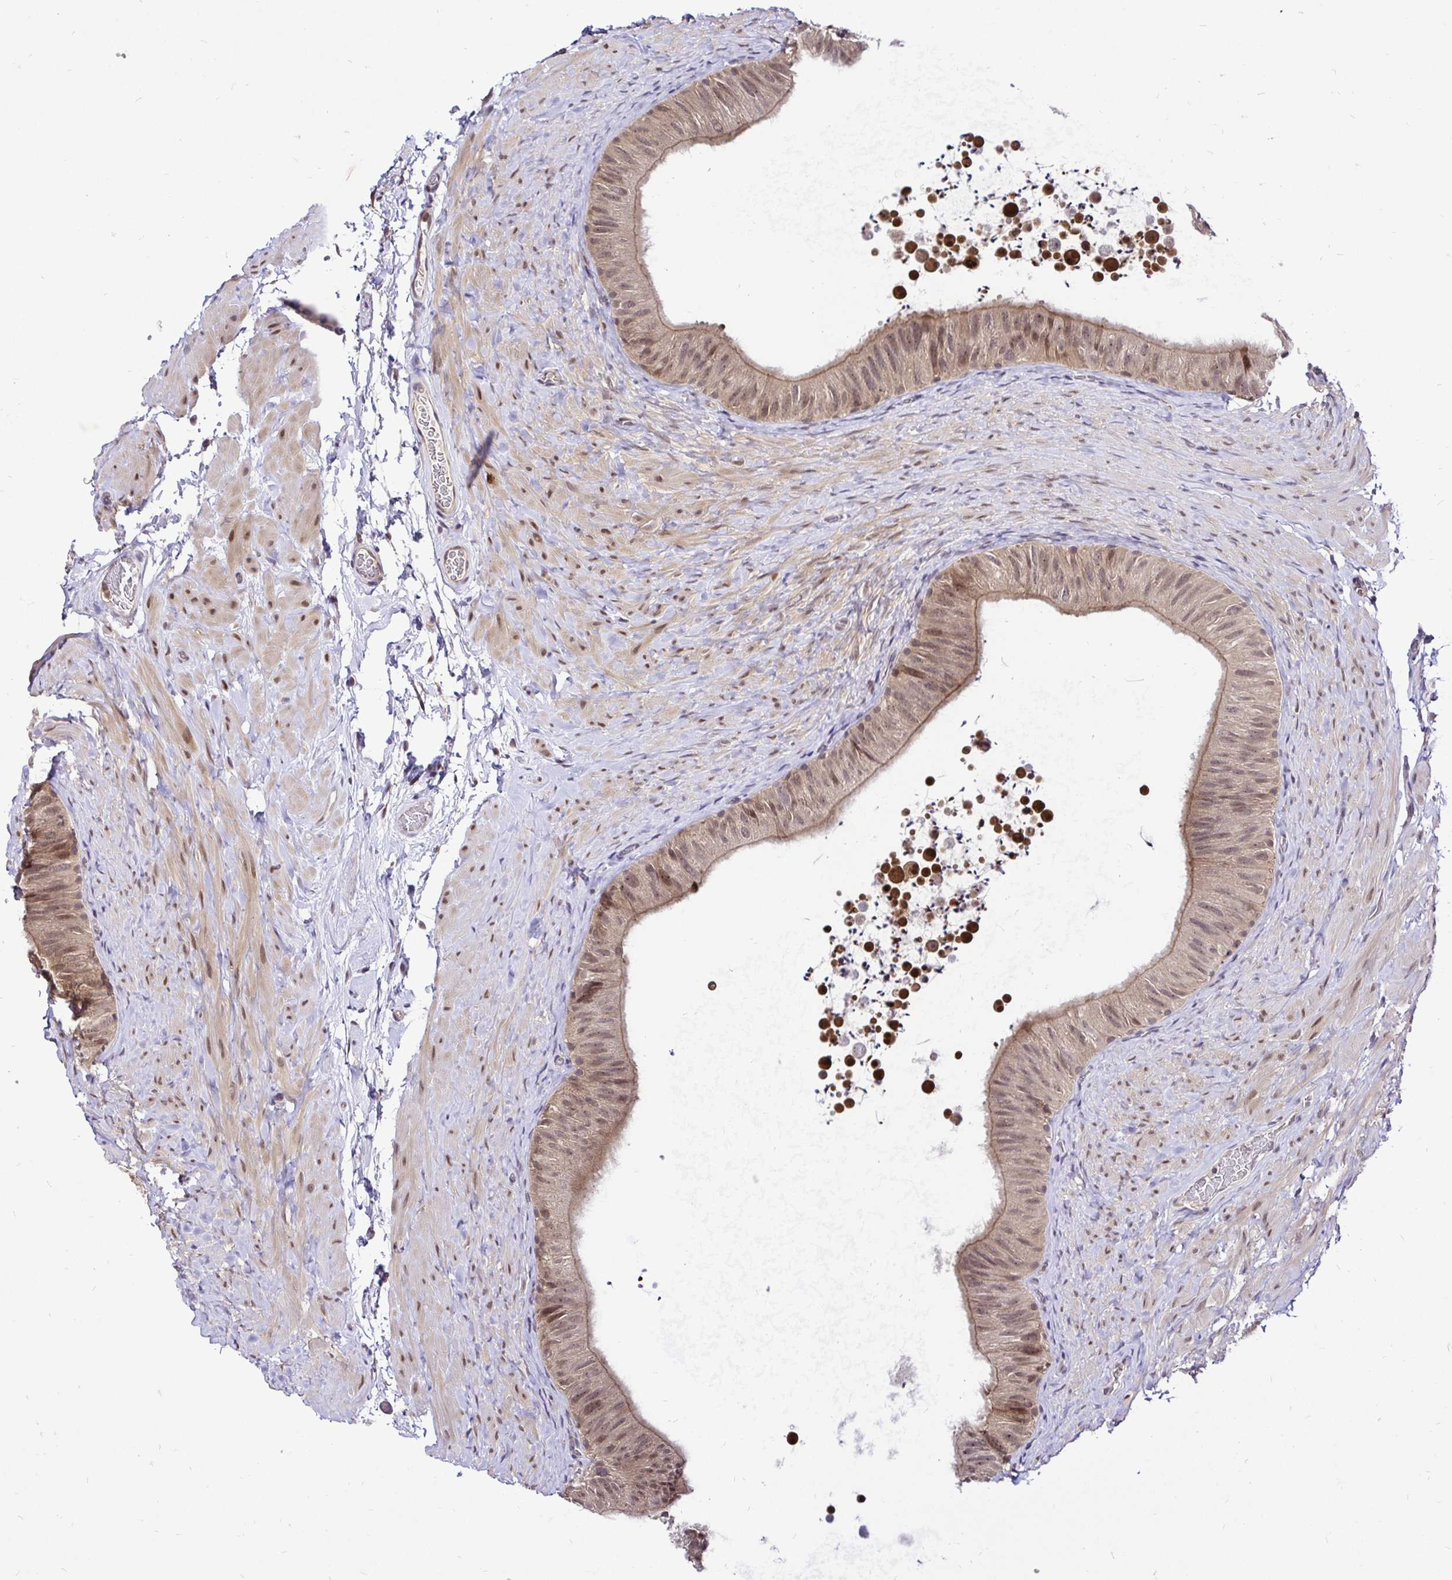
{"staining": {"intensity": "weak", "quantity": "25%-75%", "location": "nuclear"}, "tissue": "epididymis", "cell_type": "Glandular cells", "image_type": "normal", "snomed": [{"axis": "morphology", "description": "Normal tissue, NOS"}, {"axis": "topography", "description": "Epididymis, spermatic cord, NOS"}, {"axis": "topography", "description": "Epididymis"}], "caption": "The histopathology image exhibits a brown stain indicating the presence of a protein in the nuclear of glandular cells in epididymis.", "gene": "UBE2M", "patient": {"sex": "male", "age": 31}}